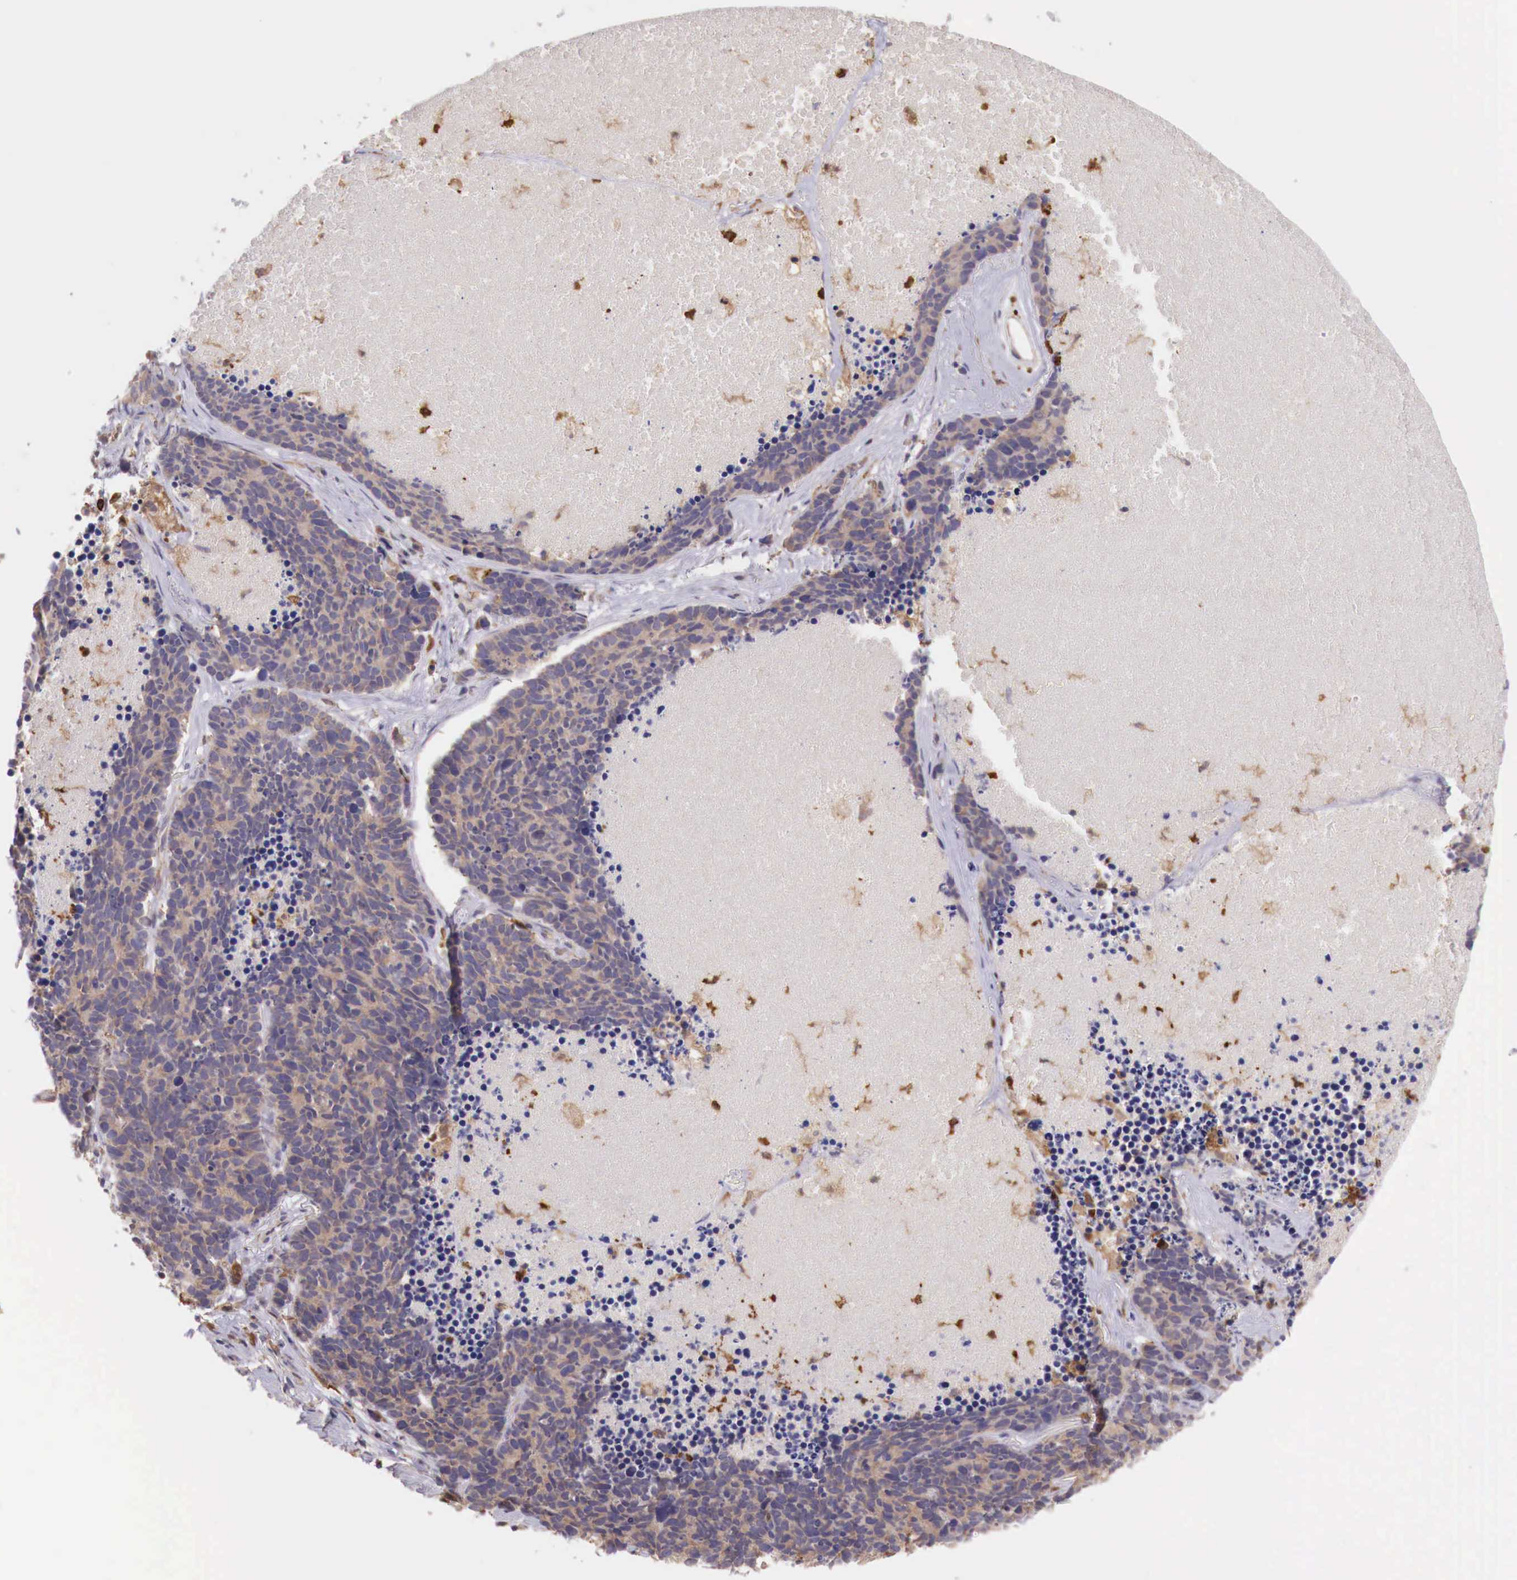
{"staining": {"intensity": "weak", "quantity": ">75%", "location": "cytoplasmic/membranous"}, "tissue": "lung cancer", "cell_type": "Tumor cells", "image_type": "cancer", "snomed": [{"axis": "morphology", "description": "Neoplasm, malignant, NOS"}, {"axis": "topography", "description": "Lung"}], "caption": "Weak cytoplasmic/membranous positivity is seen in approximately >75% of tumor cells in lung cancer (neoplasm (malignant)). The protein of interest is stained brown, and the nuclei are stained in blue (DAB (3,3'-diaminobenzidine) IHC with brightfield microscopy, high magnification).", "gene": "GAB2", "patient": {"sex": "female", "age": 75}}